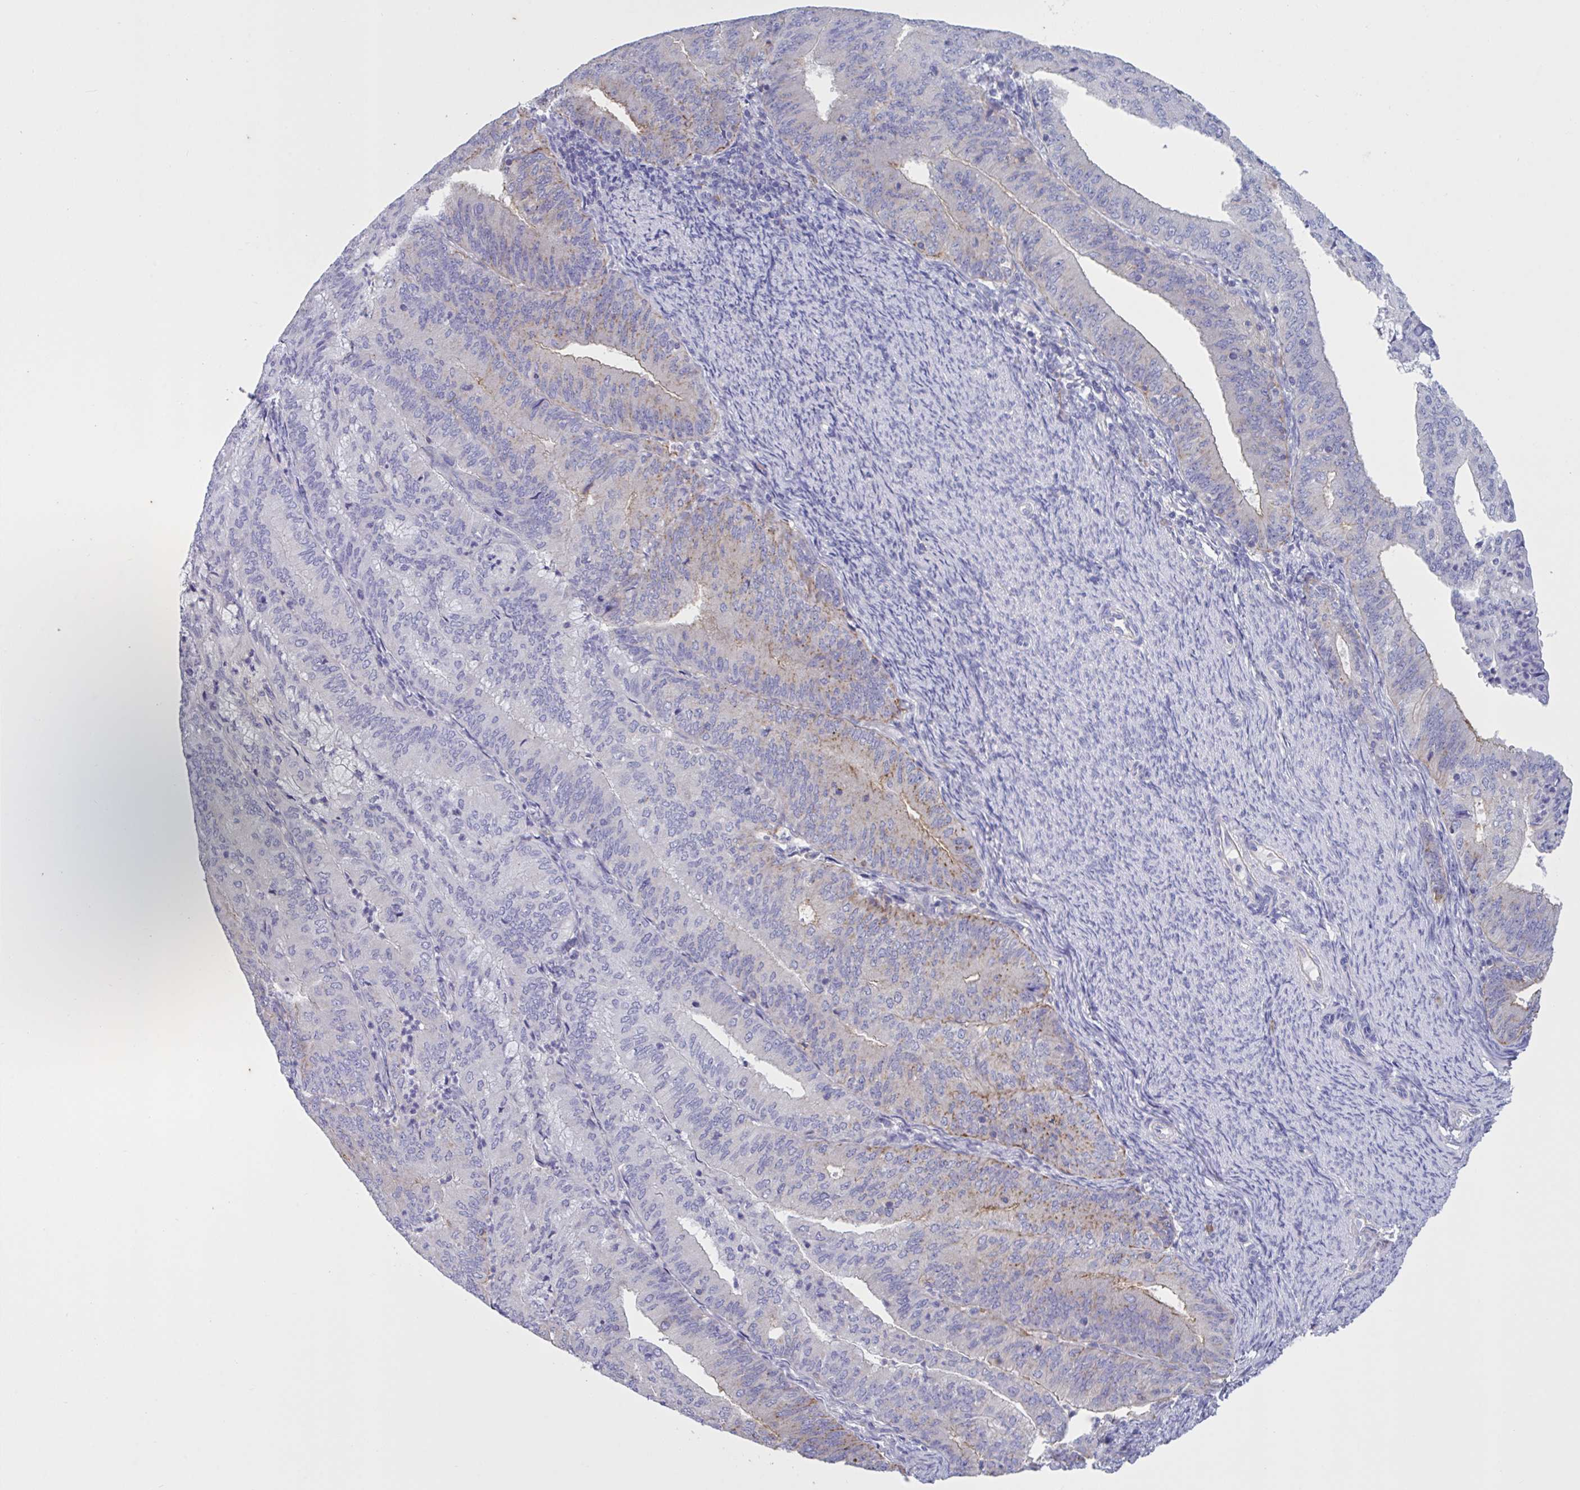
{"staining": {"intensity": "moderate", "quantity": "<25%", "location": "cytoplasmic/membranous"}, "tissue": "endometrial cancer", "cell_type": "Tumor cells", "image_type": "cancer", "snomed": [{"axis": "morphology", "description": "Adenocarcinoma, NOS"}, {"axis": "topography", "description": "Endometrium"}], "caption": "Protein expression analysis of human endometrial adenocarcinoma reveals moderate cytoplasmic/membranous staining in approximately <25% of tumor cells. (IHC, brightfield microscopy, high magnification).", "gene": "SLC66A1", "patient": {"sex": "female", "age": 57}}